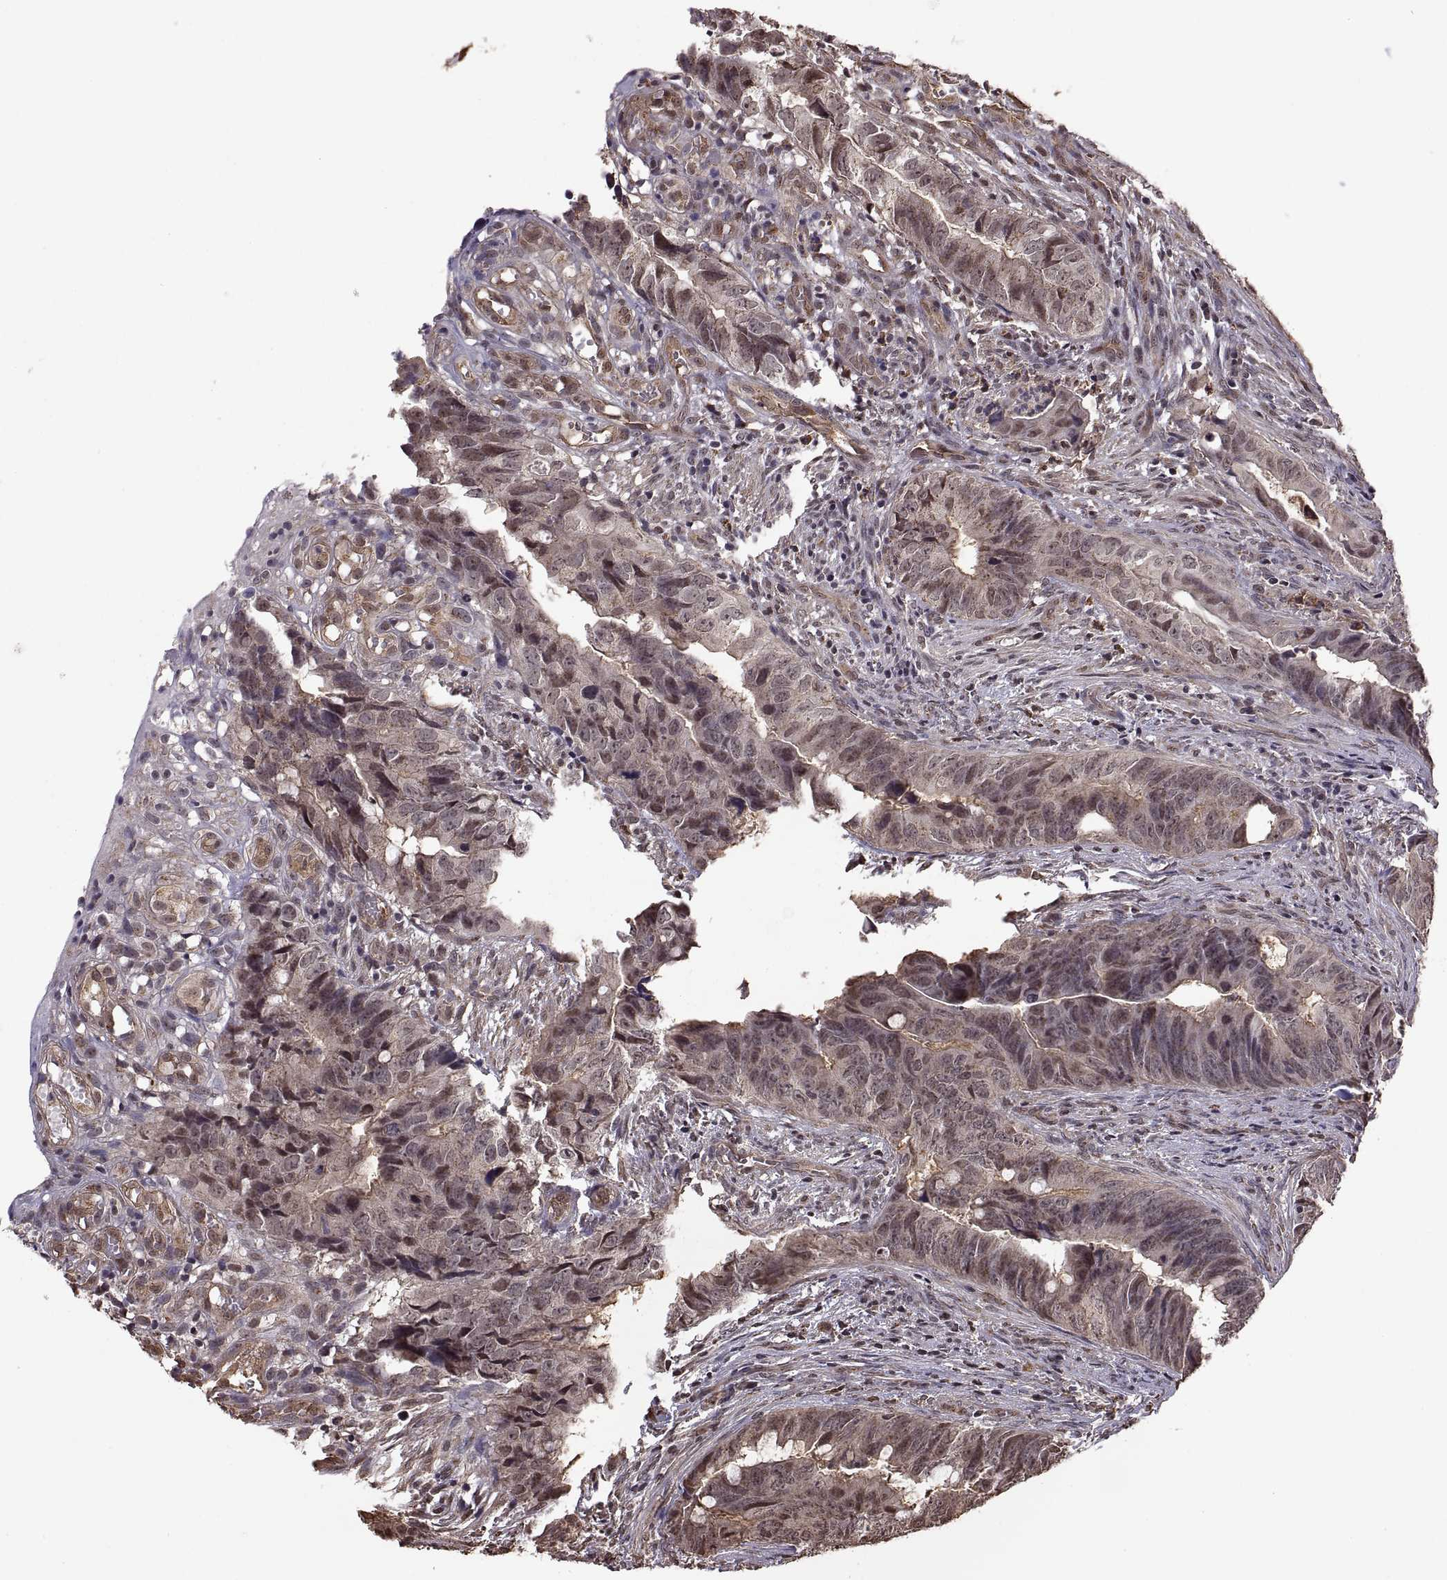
{"staining": {"intensity": "moderate", "quantity": "<25%", "location": "cytoplasmic/membranous"}, "tissue": "colorectal cancer", "cell_type": "Tumor cells", "image_type": "cancer", "snomed": [{"axis": "morphology", "description": "Adenocarcinoma, NOS"}, {"axis": "topography", "description": "Colon"}], "caption": "Moderate cytoplasmic/membranous positivity is present in about <25% of tumor cells in adenocarcinoma (colorectal).", "gene": "ARRB1", "patient": {"sex": "female", "age": 82}}